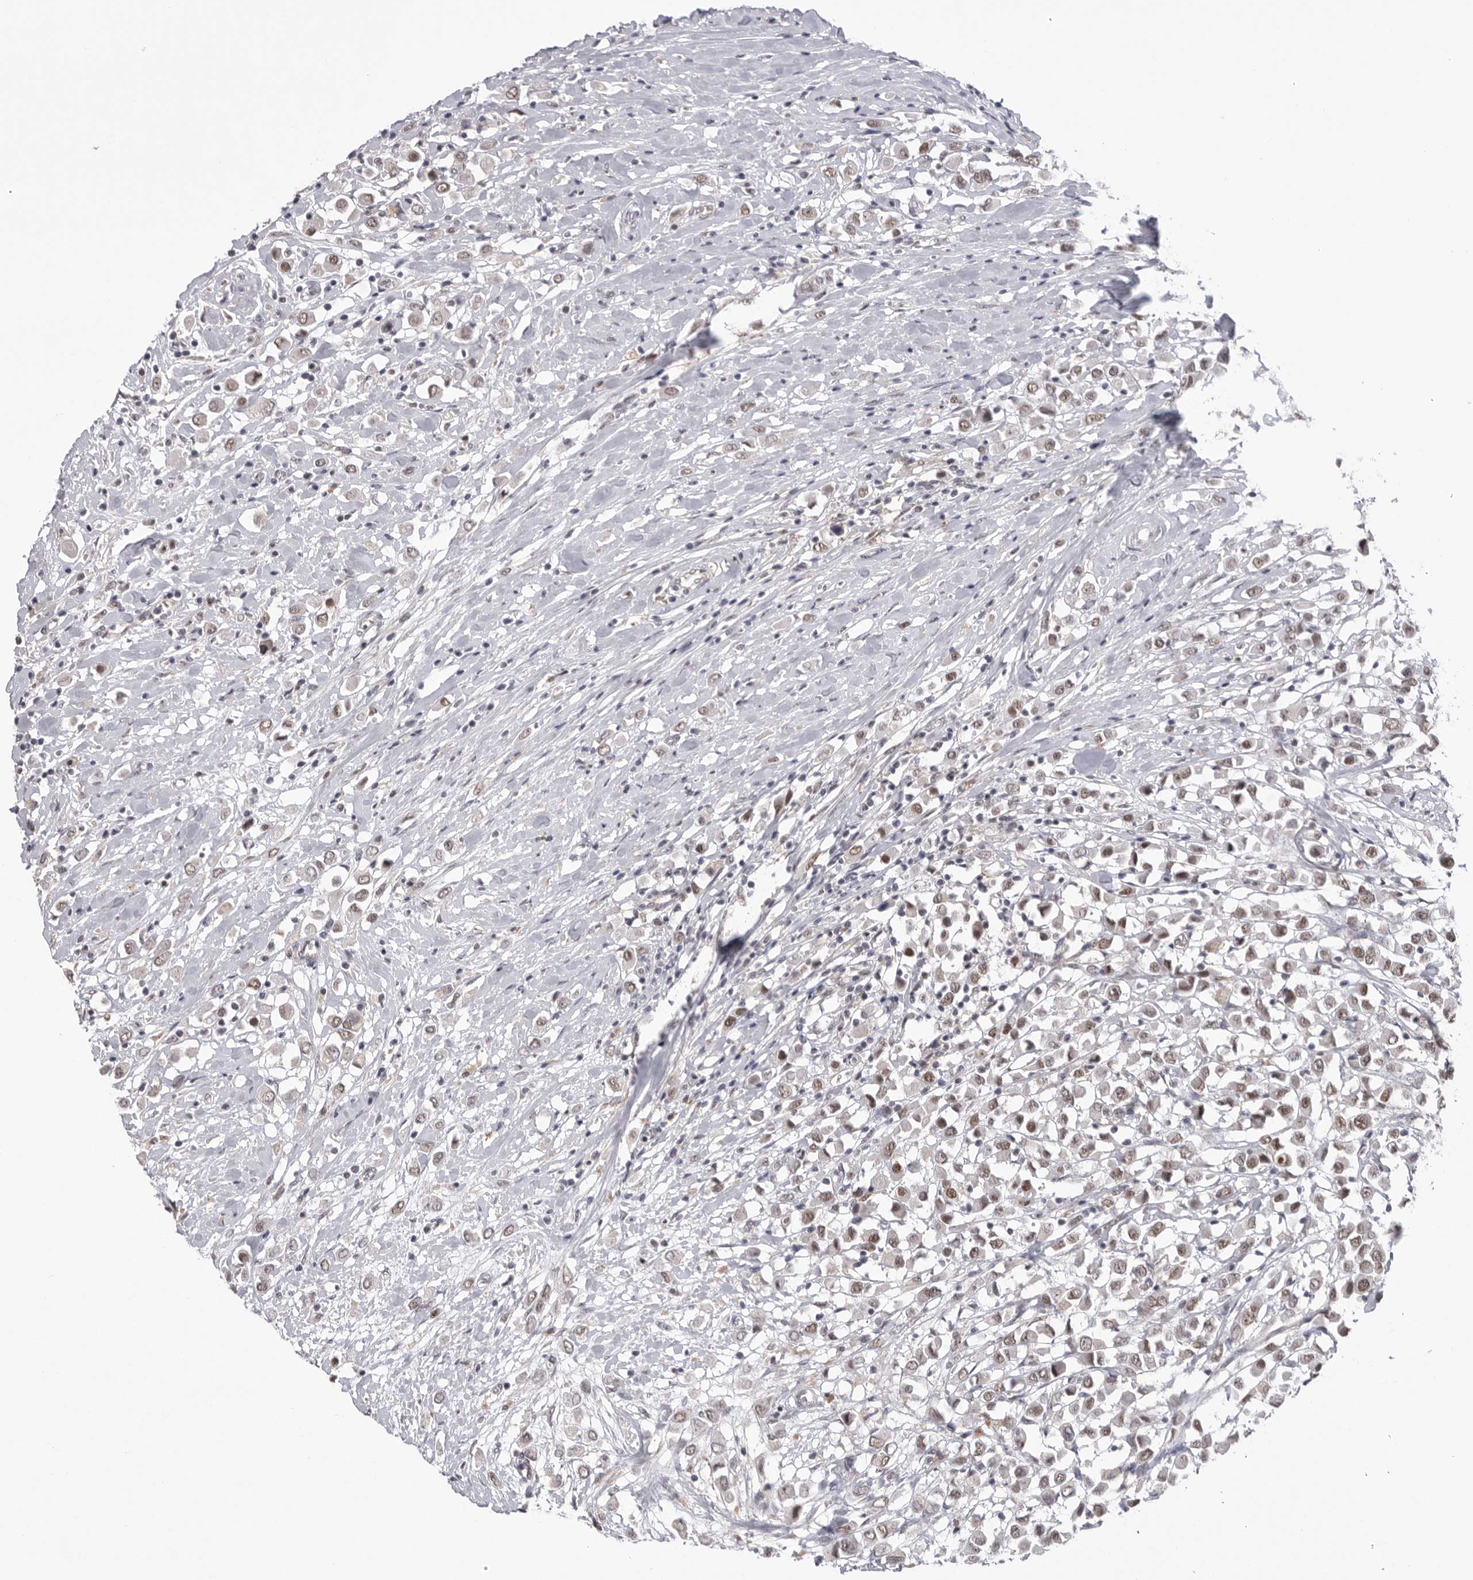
{"staining": {"intensity": "moderate", "quantity": ">75%", "location": "nuclear"}, "tissue": "breast cancer", "cell_type": "Tumor cells", "image_type": "cancer", "snomed": [{"axis": "morphology", "description": "Duct carcinoma"}, {"axis": "topography", "description": "Breast"}], "caption": "Immunohistochemistry of human invasive ductal carcinoma (breast) exhibits medium levels of moderate nuclear positivity in about >75% of tumor cells. The staining was performed using DAB to visualize the protein expression in brown, while the nuclei were stained in blue with hematoxylin (Magnification: 20x).", "gene": "BCLAF3", "patient": {"sex": "female", "age": 61}}